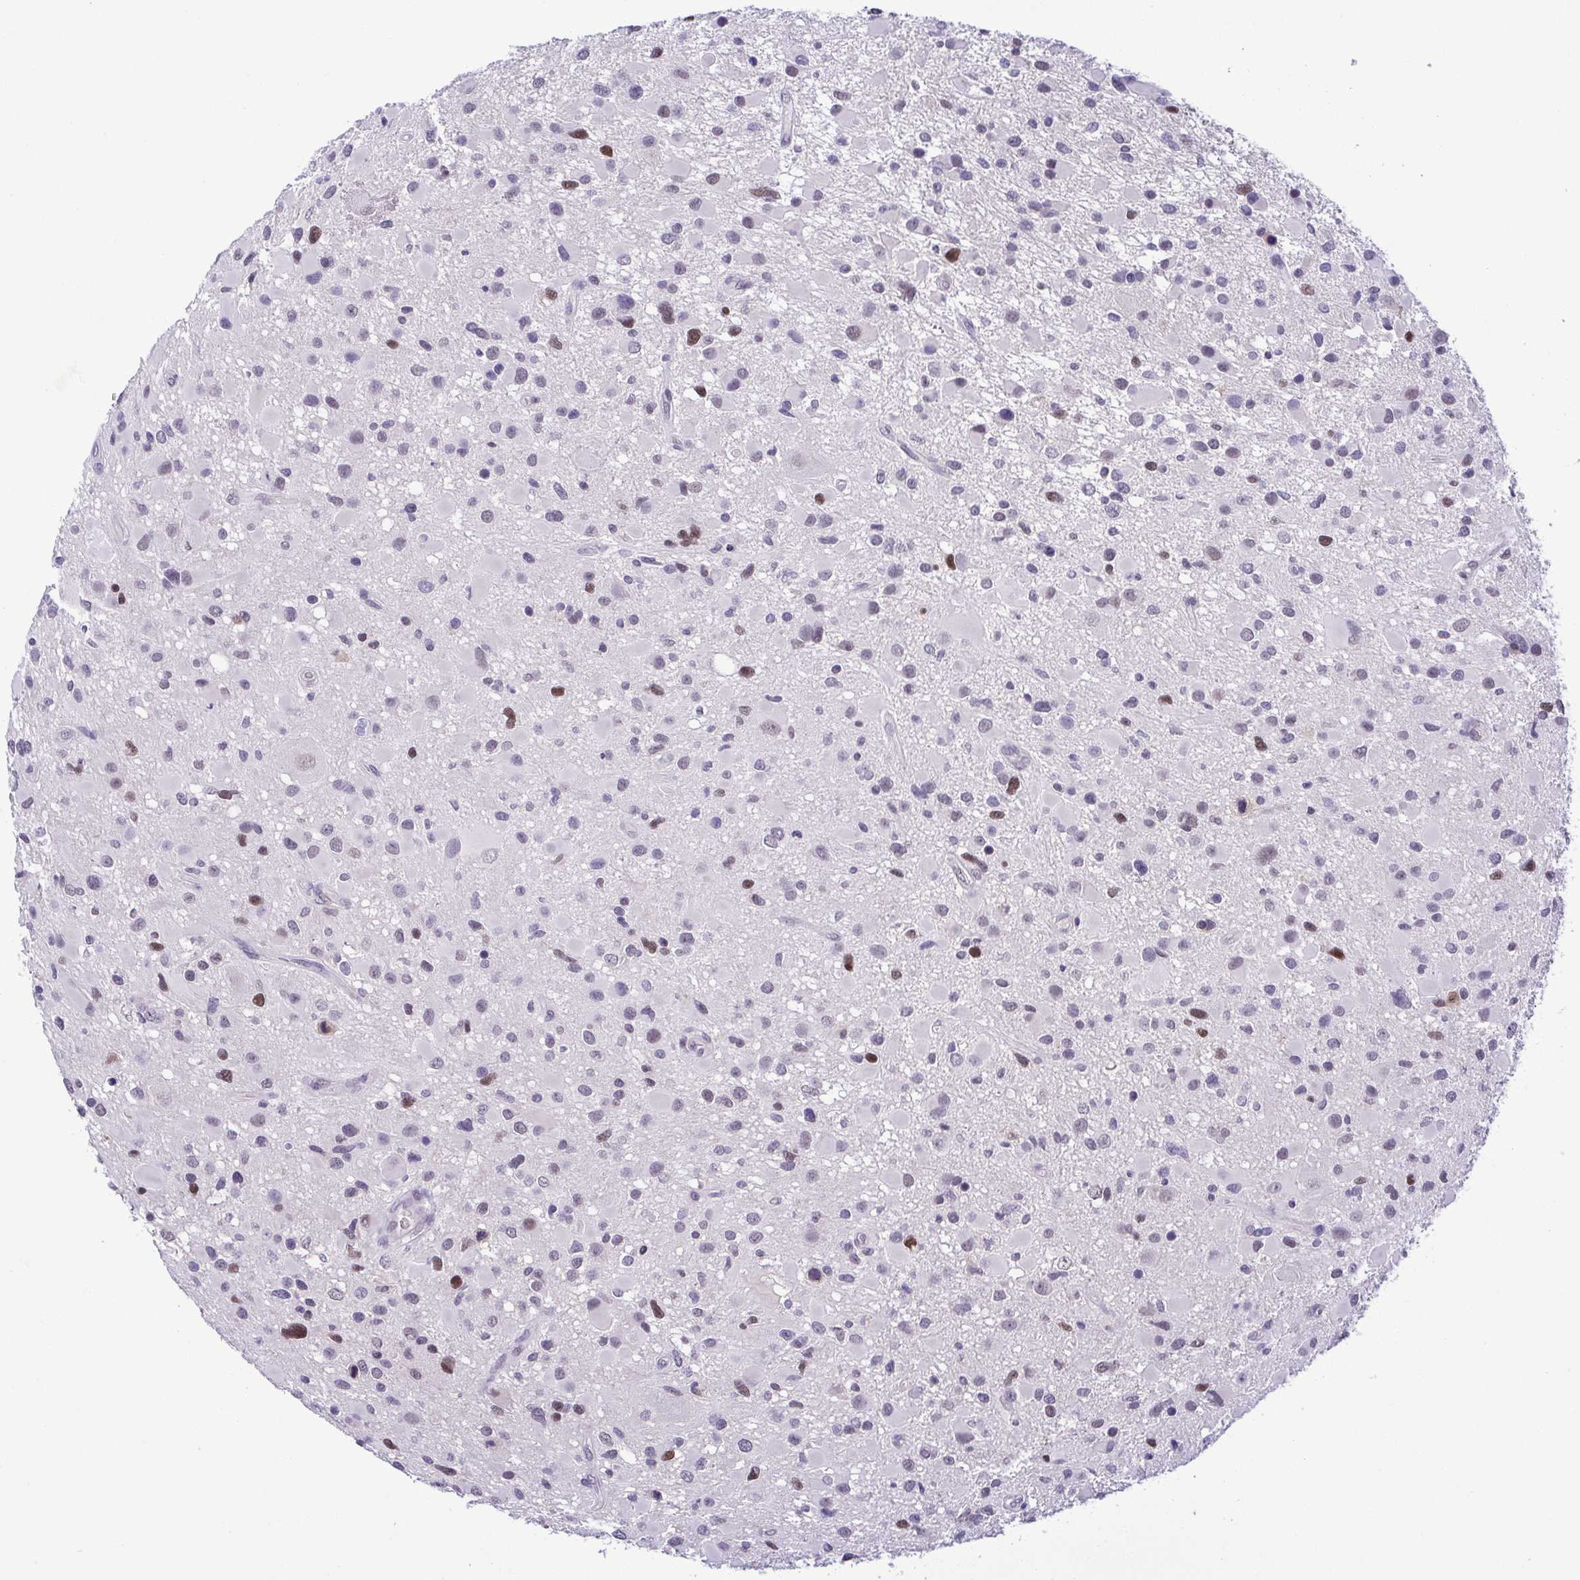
{"staining": {"intensity": "negative", "quantity": "none", "location": "none"}, "tissue": "glioma", "cell_type": "Tumor cells", "image_type": "cancer", "snomed": [{"axis": "morphology", "description": "Glioma, malignant, Low grade"}, {"axis": "topography", "description": "Brain"}], "caption": "Glioma stained for a protein using IHC reveals no expression tumor cells.", "gene": "TIPIN", "patient": {"sex": "female", "age": 32}}